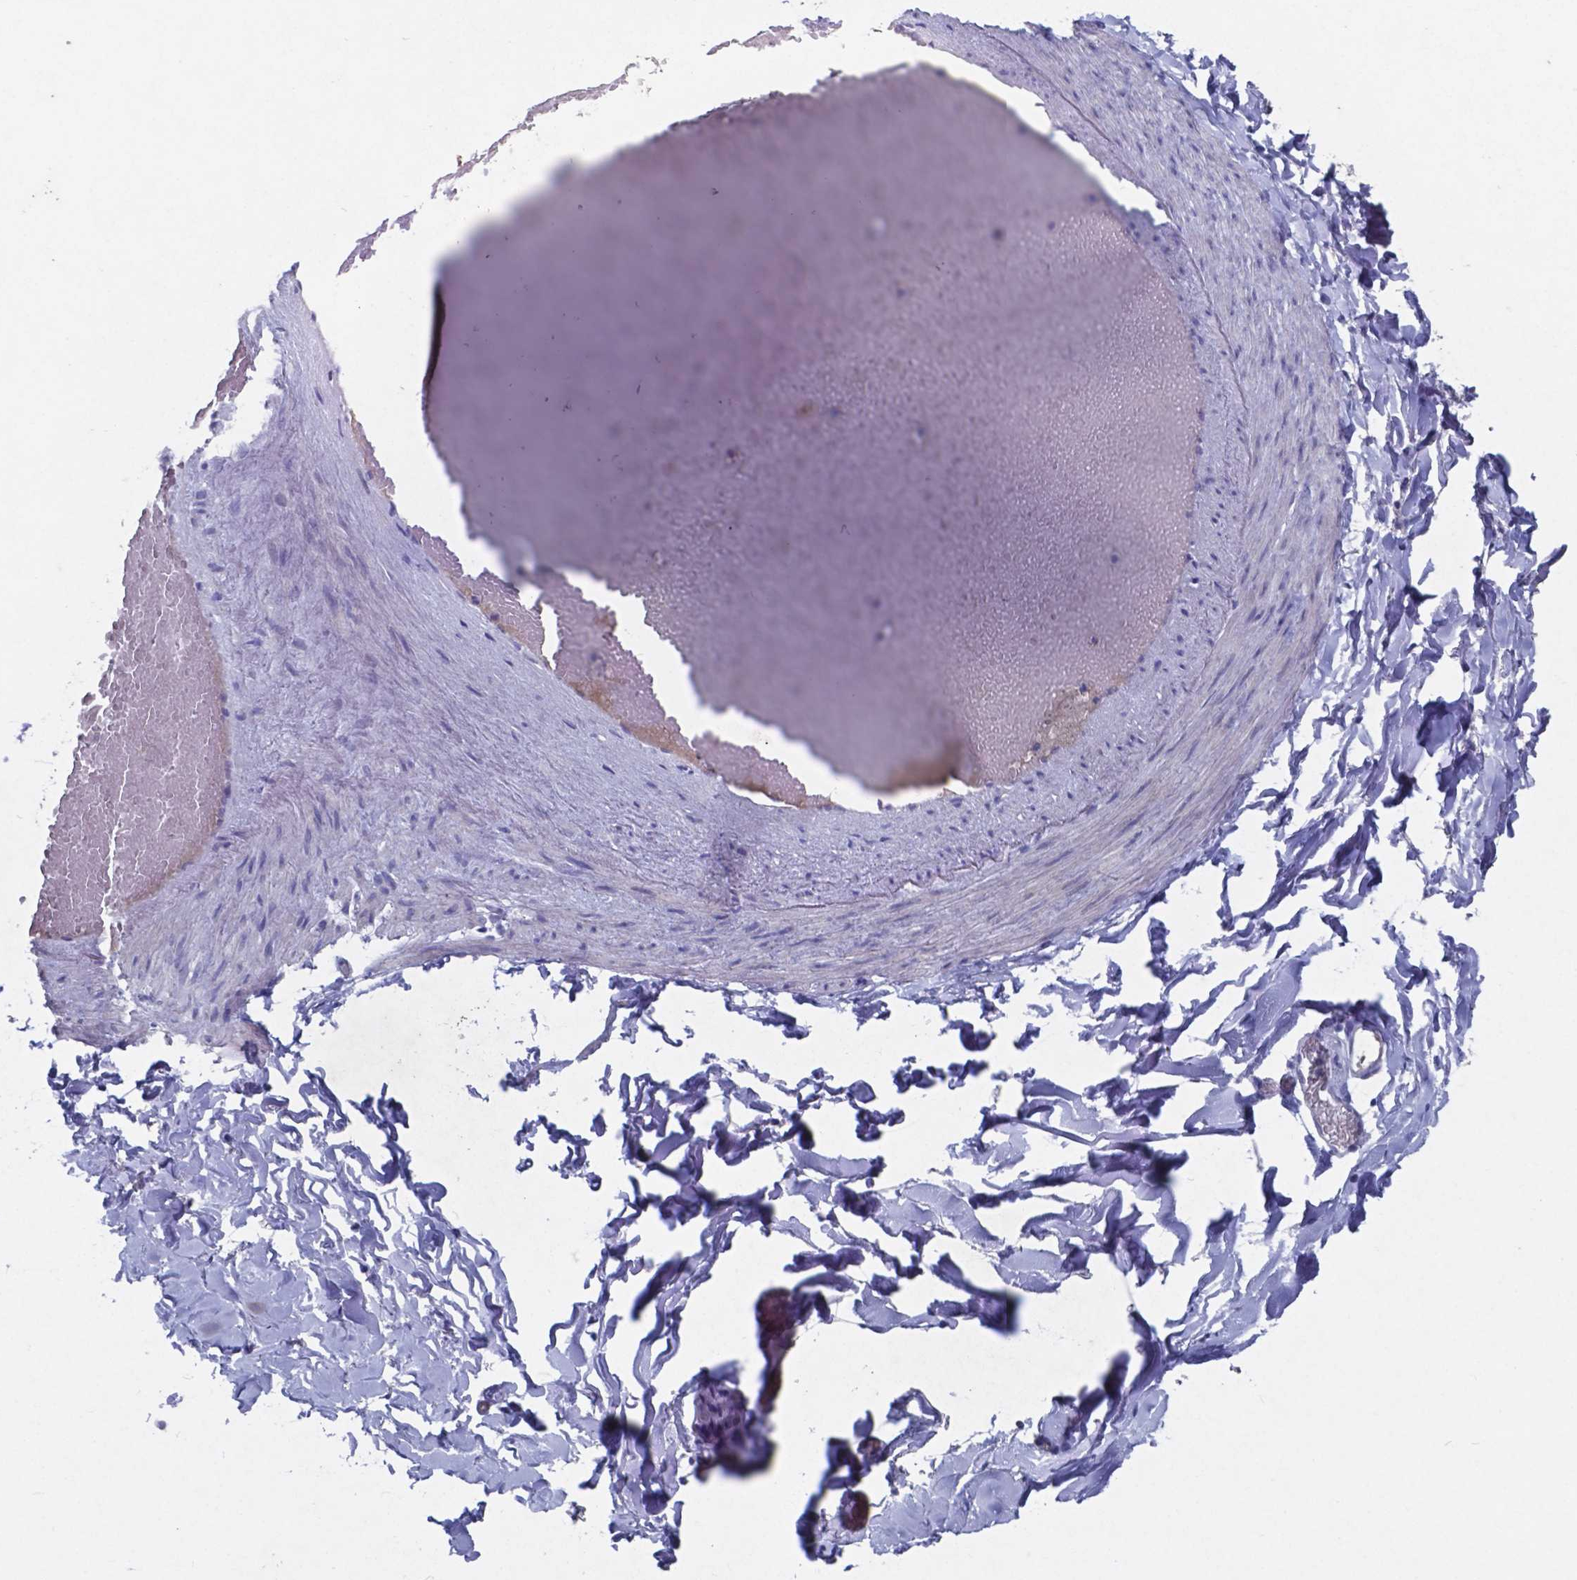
{"staining": {"intensity": "weak", "quantity": "25%-75%", "location": "cytoplasmic/membranous"}, "tissue": "adipose tissue", "cell_type": "Adipocytes", "image_type": "normal", "snomed": [{"axis": "morphology", "description": "Normal tissue, NOS"}, {"axis": "topography", "description": "Gallbladder"}, {"axis": "topography", "description": "Peripheral nerve tissue"}], "caption": "The photomicrograph reveals staining of normal adipose tissue, revealing weak cytoplasmic/membranous protein expression (brown color) within adipocytes.", "gene": "TTR", "patient": {"sex": "female", "age": 45}}